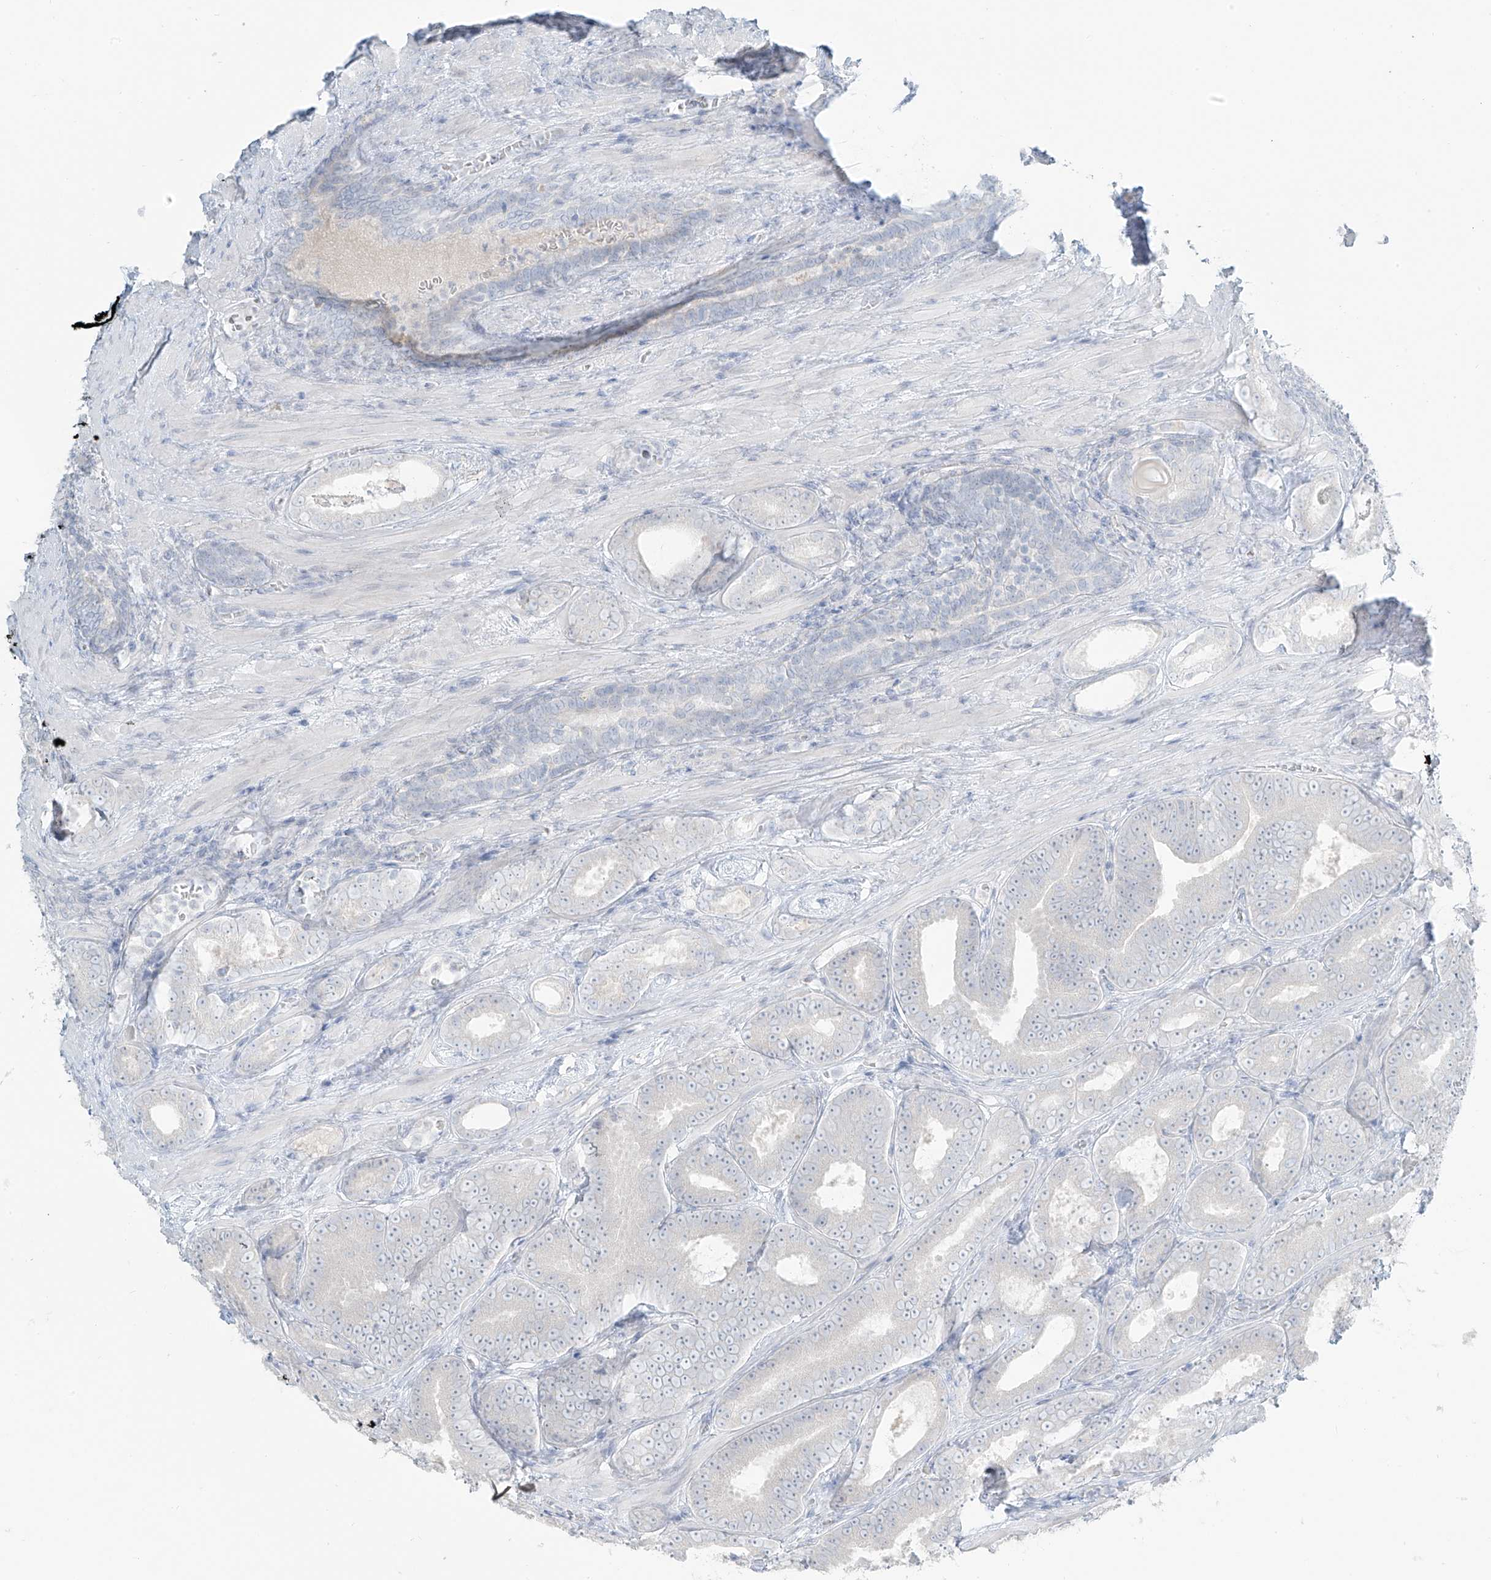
{"staining": {"intensity": "negative", "quantity": "none", "location": "none"}, "tissue": "prostate cancer", "cell_type": "Tumor cells", "image_type": "cancer", "snomed": [{"axis": "morphology", "description": "Adenocarcinoma, High grade"}, {"axis": "topography", "description": "Prostate"}], "caption": "Protein analysis of adenocarcinoma (high-grade) (prostate) reveals no significant expression in tumor cells.", "gene": "PRDM6", "patient": {"sex": "male", "age": 66}}